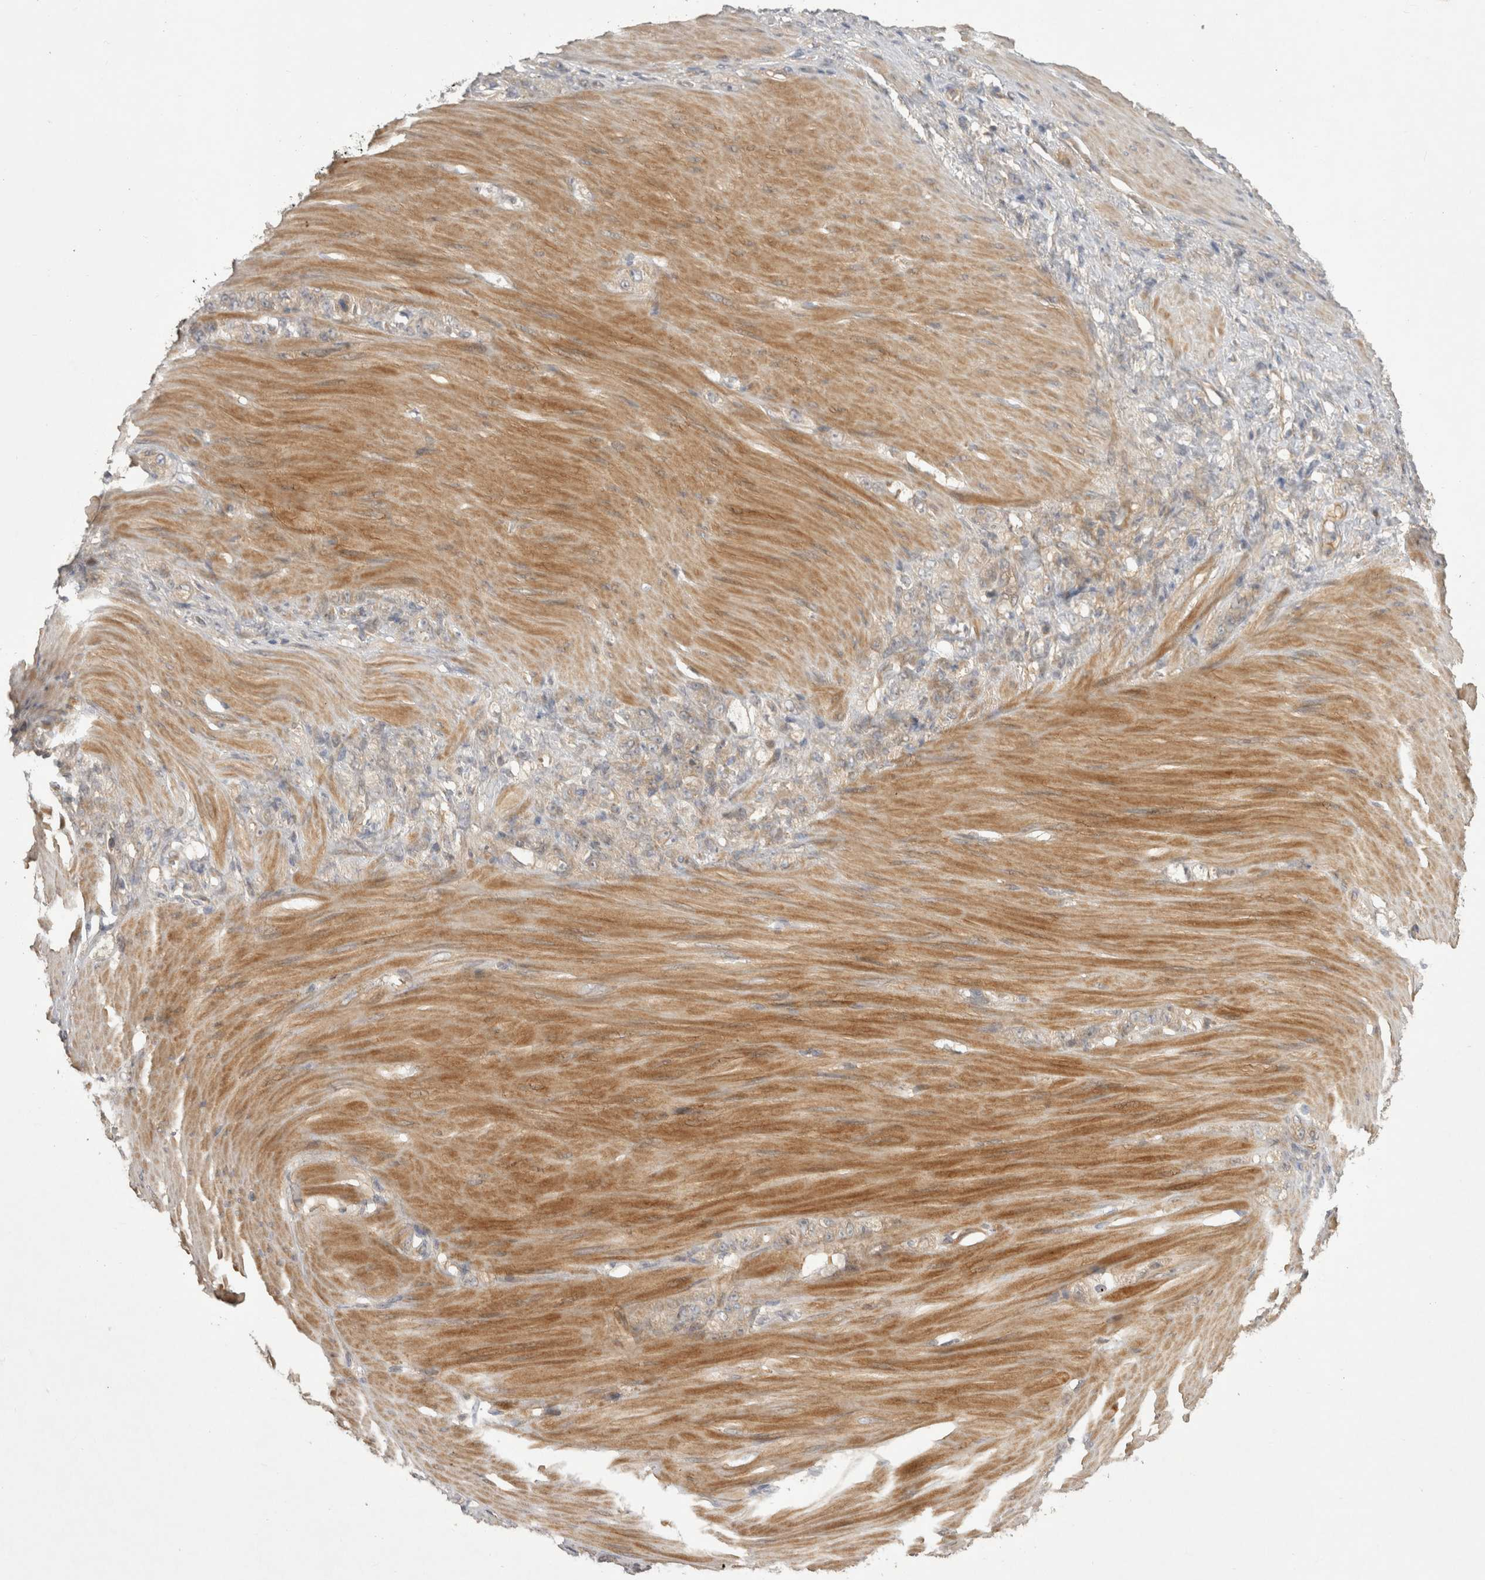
{"staining": {"intensity": "weak", "quantity": "<25%", "location": "cytoplasmic/membranous"}, "tissue": "stomach cancer", "cell_type": "Tumor cells", "image_type": "cancer", "snomed": [{"axis": "morphology", "description": "Normal tissue, NOS"}, {"axis": "morphology", "description": "Adenocarcinoma, NOS"}, {"axis": "topography", "description": "Stomach"}], "caption": "IHC histopathology image of neoplastic tissue: human adenocarcinoma (stomach) stained with DAB displays no significant protein staining in tumor cells.", "gene": "PPP1R42", "patient": {"sex": "male", "age": 82}}